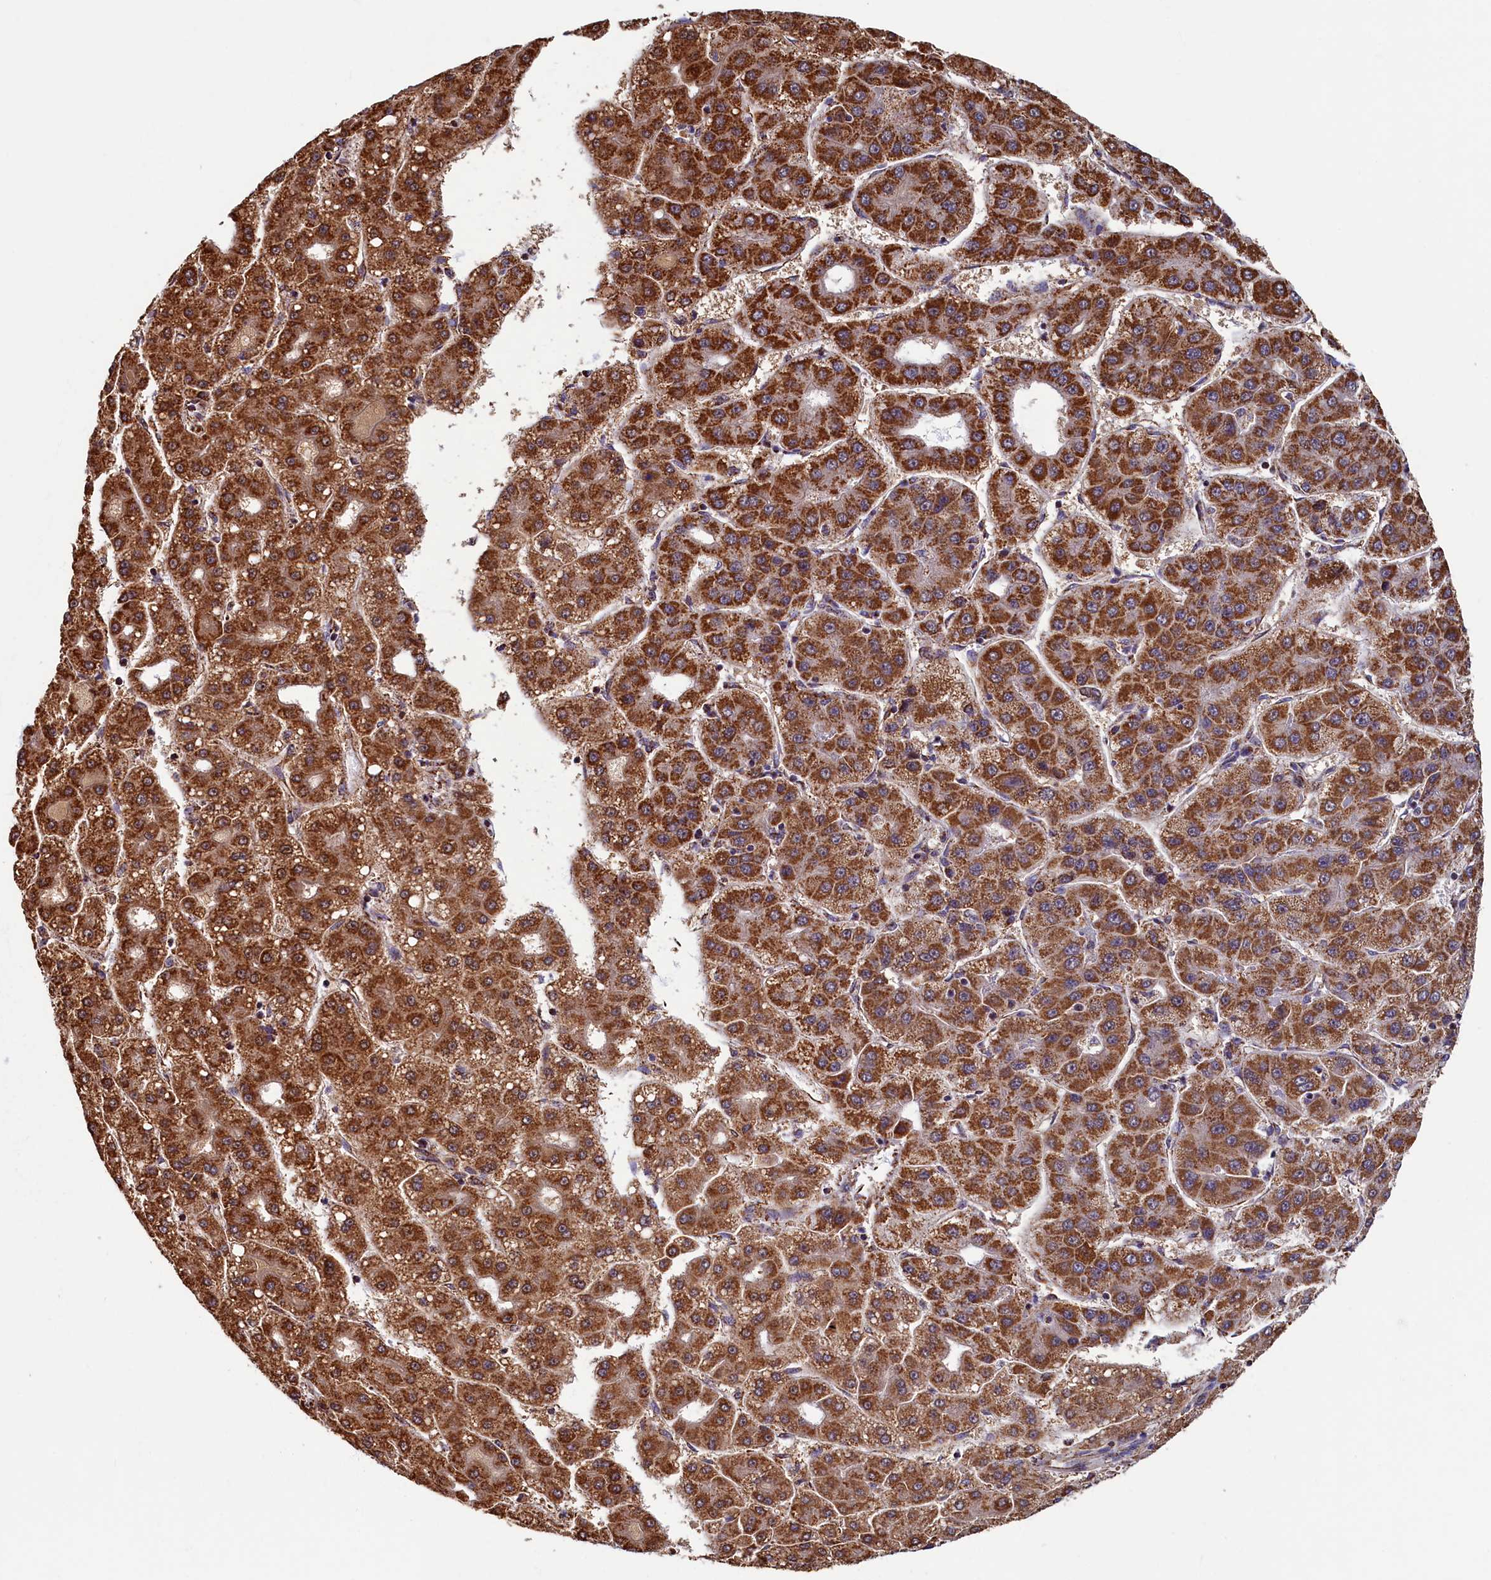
{"staining": {"intensity": "strong", "quantity": ">75%", "location": "cytoplasmic/membranous"}, "tissue": "liver cancer", "cell_type": "Tumor cells", "image_type": "cancer", "snomed": [{"axis": "morphology", "description": "Carcinoma, Hepatocellular, NOS"}, {"axis": "topography", "description": "Liver"}], "caption": "This is an image of immunohistochemistry (IHC) staining of hepatocellular carcinoma (liver), which shows strong positivity in the cytoplasmic/membranous of tumor cells.", "gene": "SPR", "patient": {"sex": "male", "age": 65}}